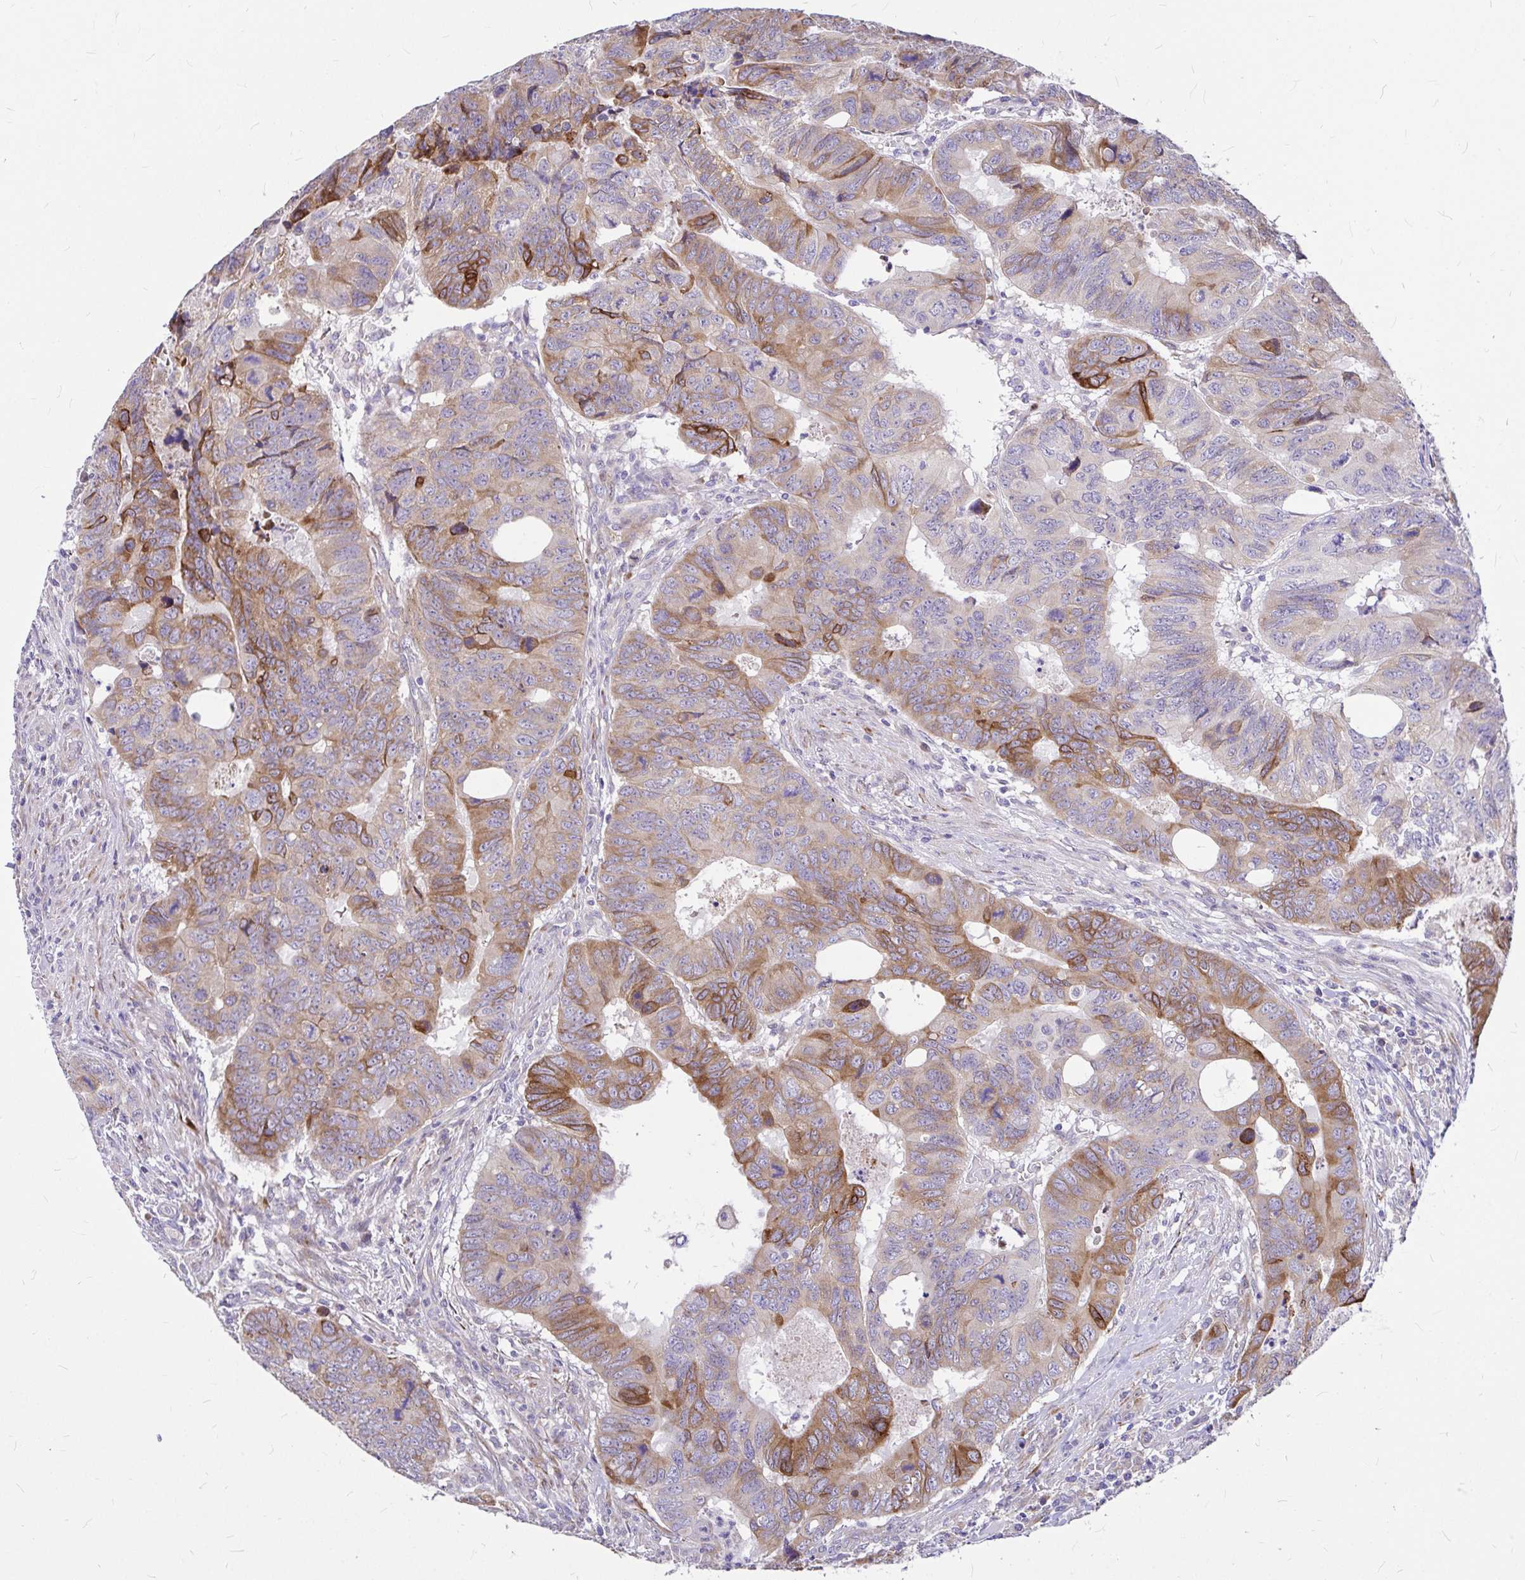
{"staining": {"intensity": "moderate", "quantity": "25%-75%", "location": "cytoplasmic/membranous"}, "tissue": "colorectal cancer", "cell_type": "Tumor cells", "image_type": "cancer", "snomed": [{"axis": "morphology", "description": "Adenocarcinoma, NOS"}, {"axis": "topography", "description": "Colon"}], "caption": "Adenocarcinoma (colorectal) stained with a protein marker exhibits moderate staining in tumor cells.", "gene": "GABBR2", "patient": {"sex": "male", "age": 62}}